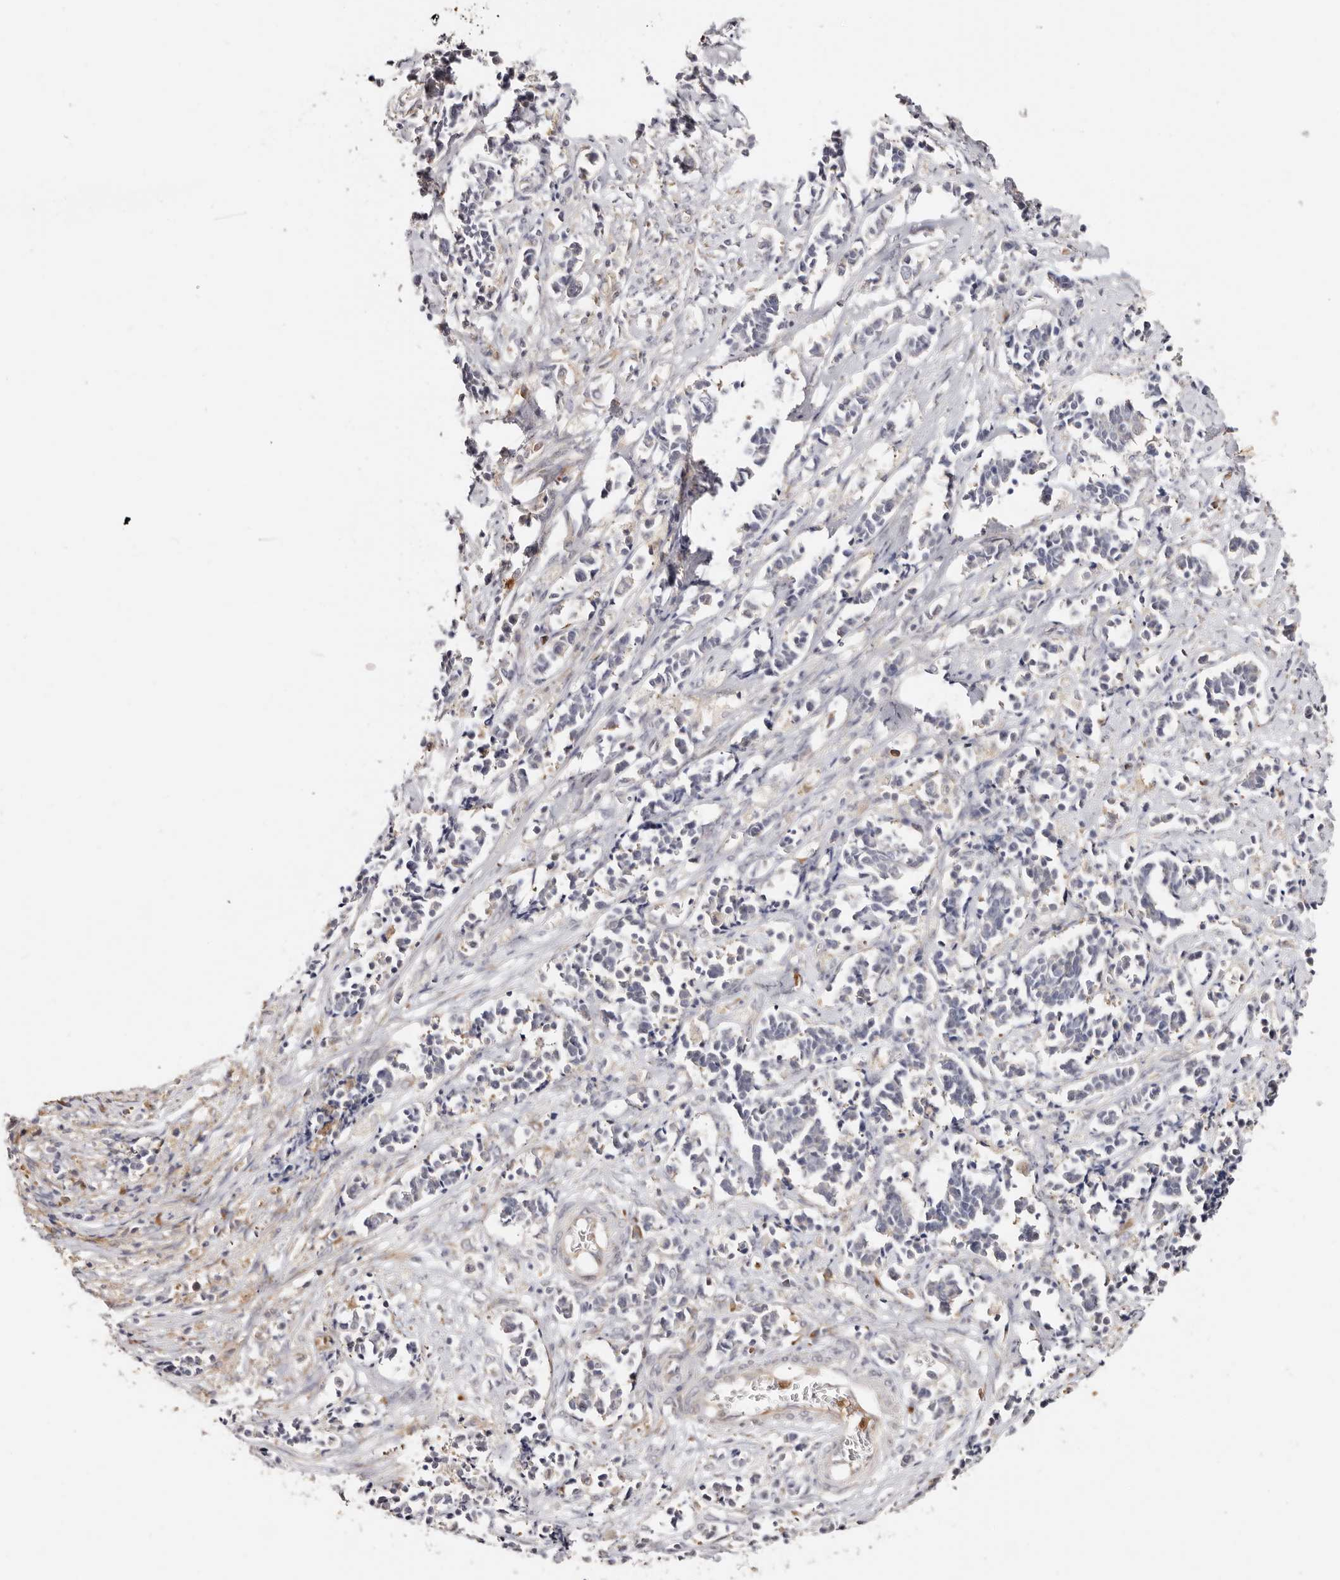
{"staining": {"intensity": "negative", "quantity": "none", "location": "none"}, "tissue": "cervical cancer", "cell_type": "Tumor cells", "image_type": "cancer", "snomed": [{"axis": "morphology", "description": "Normal tissue, NOS"}, {"axis": "morphology", "description": "Squamous cell carcinoma, NOS"}, {"axis": "topography", "description": "Cervix"}], "caption": "Protein analysis of squamous cell carcinoma (cervical) exhibits no significant expression in tumor cells. (Brightfield microscopy of DAB (3,3'-diaminobenzidine) immunohistochemistry (IHC) at high magnification).", "gene": "BCL2L15", "patient": {"sex": "female", "age": 35}}